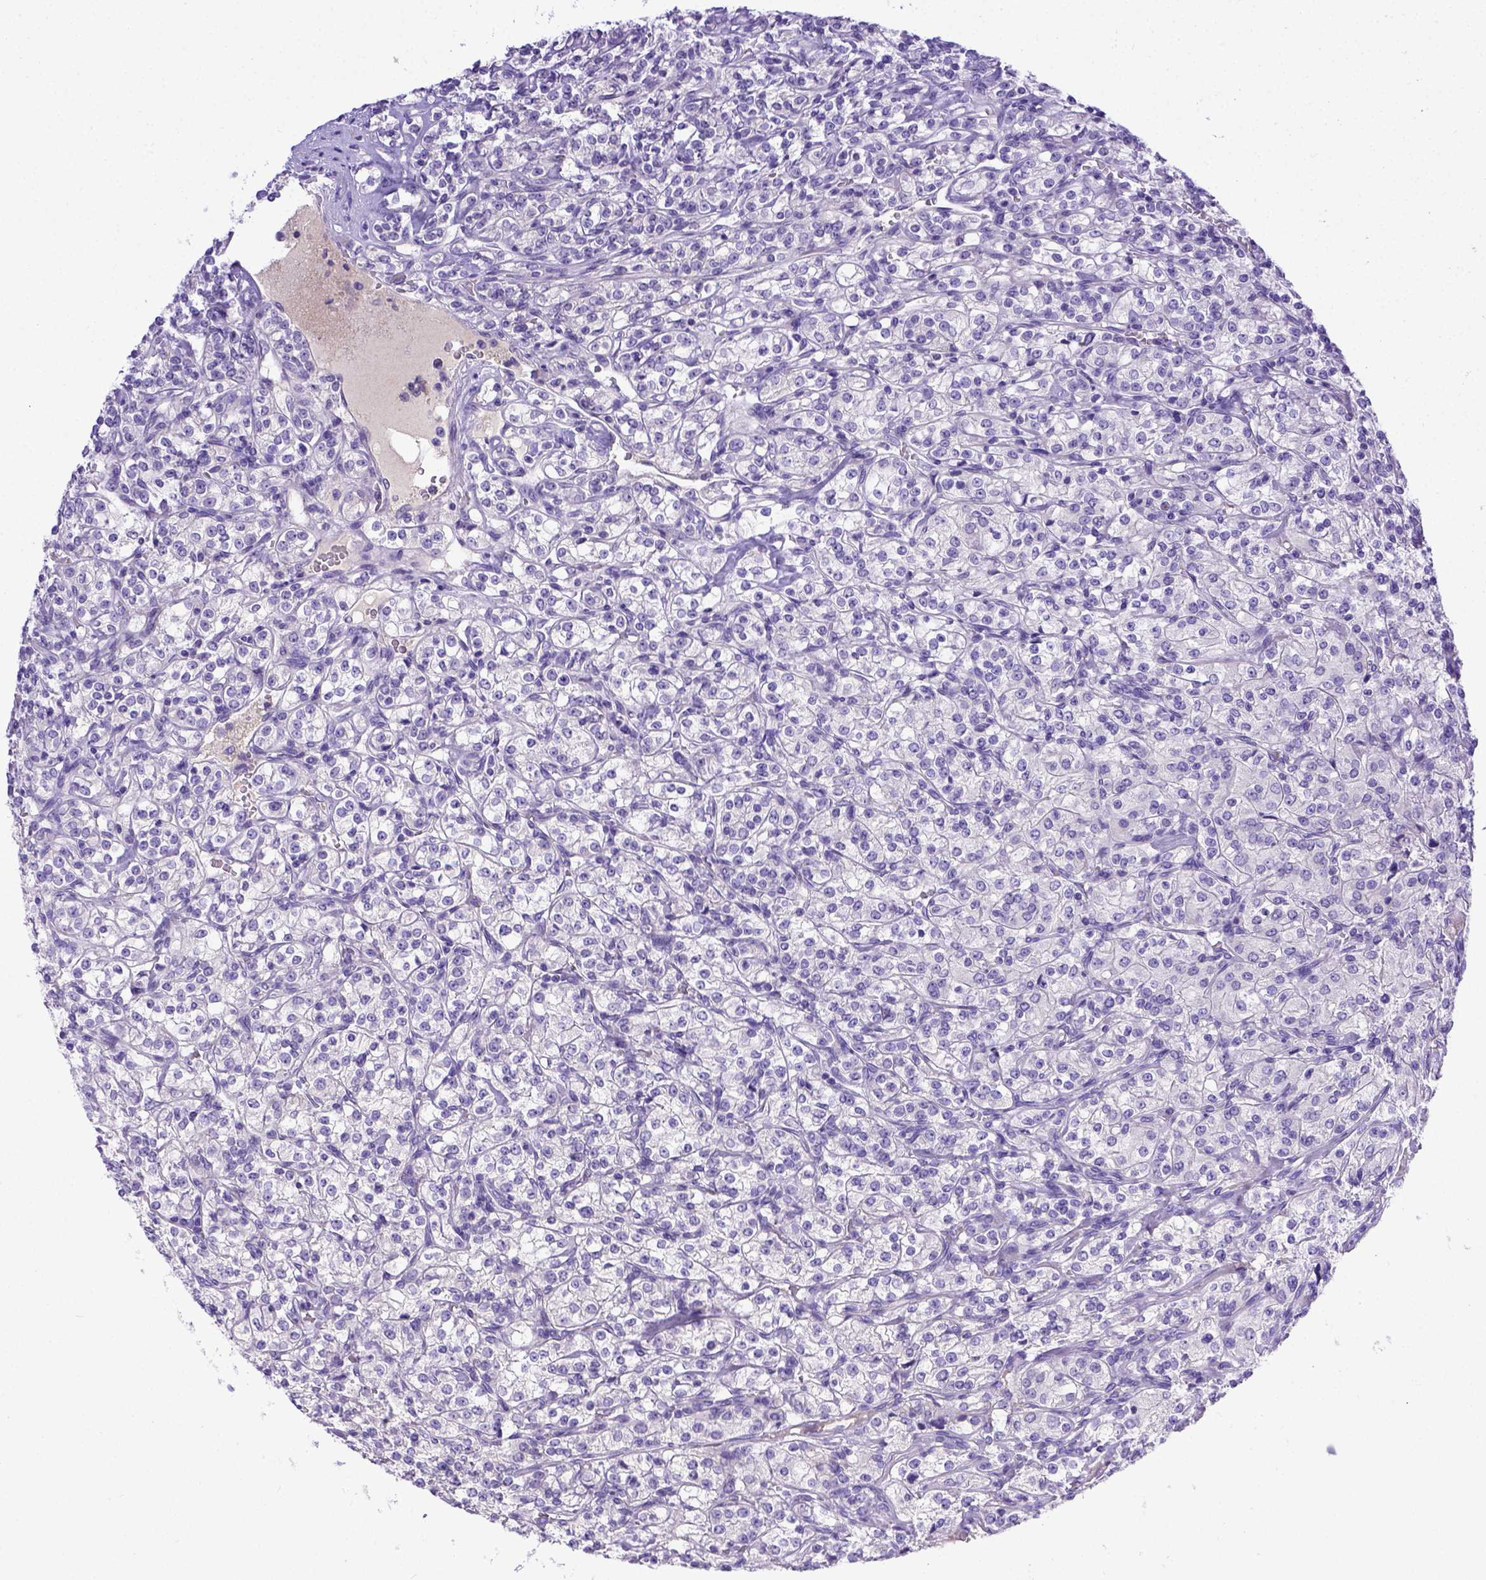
{"staining": {"intensity": "negative", "quantity": "none", "location": "none"}, "tissue": "renal cancer", "cell_type": "Tumor cells", "image_type": "cancer", "snomed": [{"axis": "morphology", "description": "Adenocarcinoma, NOS"}, {"axis": "topography", "description": "Kidney"}], "caption": "Tumor cells show no significant positivity in adenocarcinoma (renal).", "gene": "BTN1A1", "patient": {"sex": "male", "age": 77}}